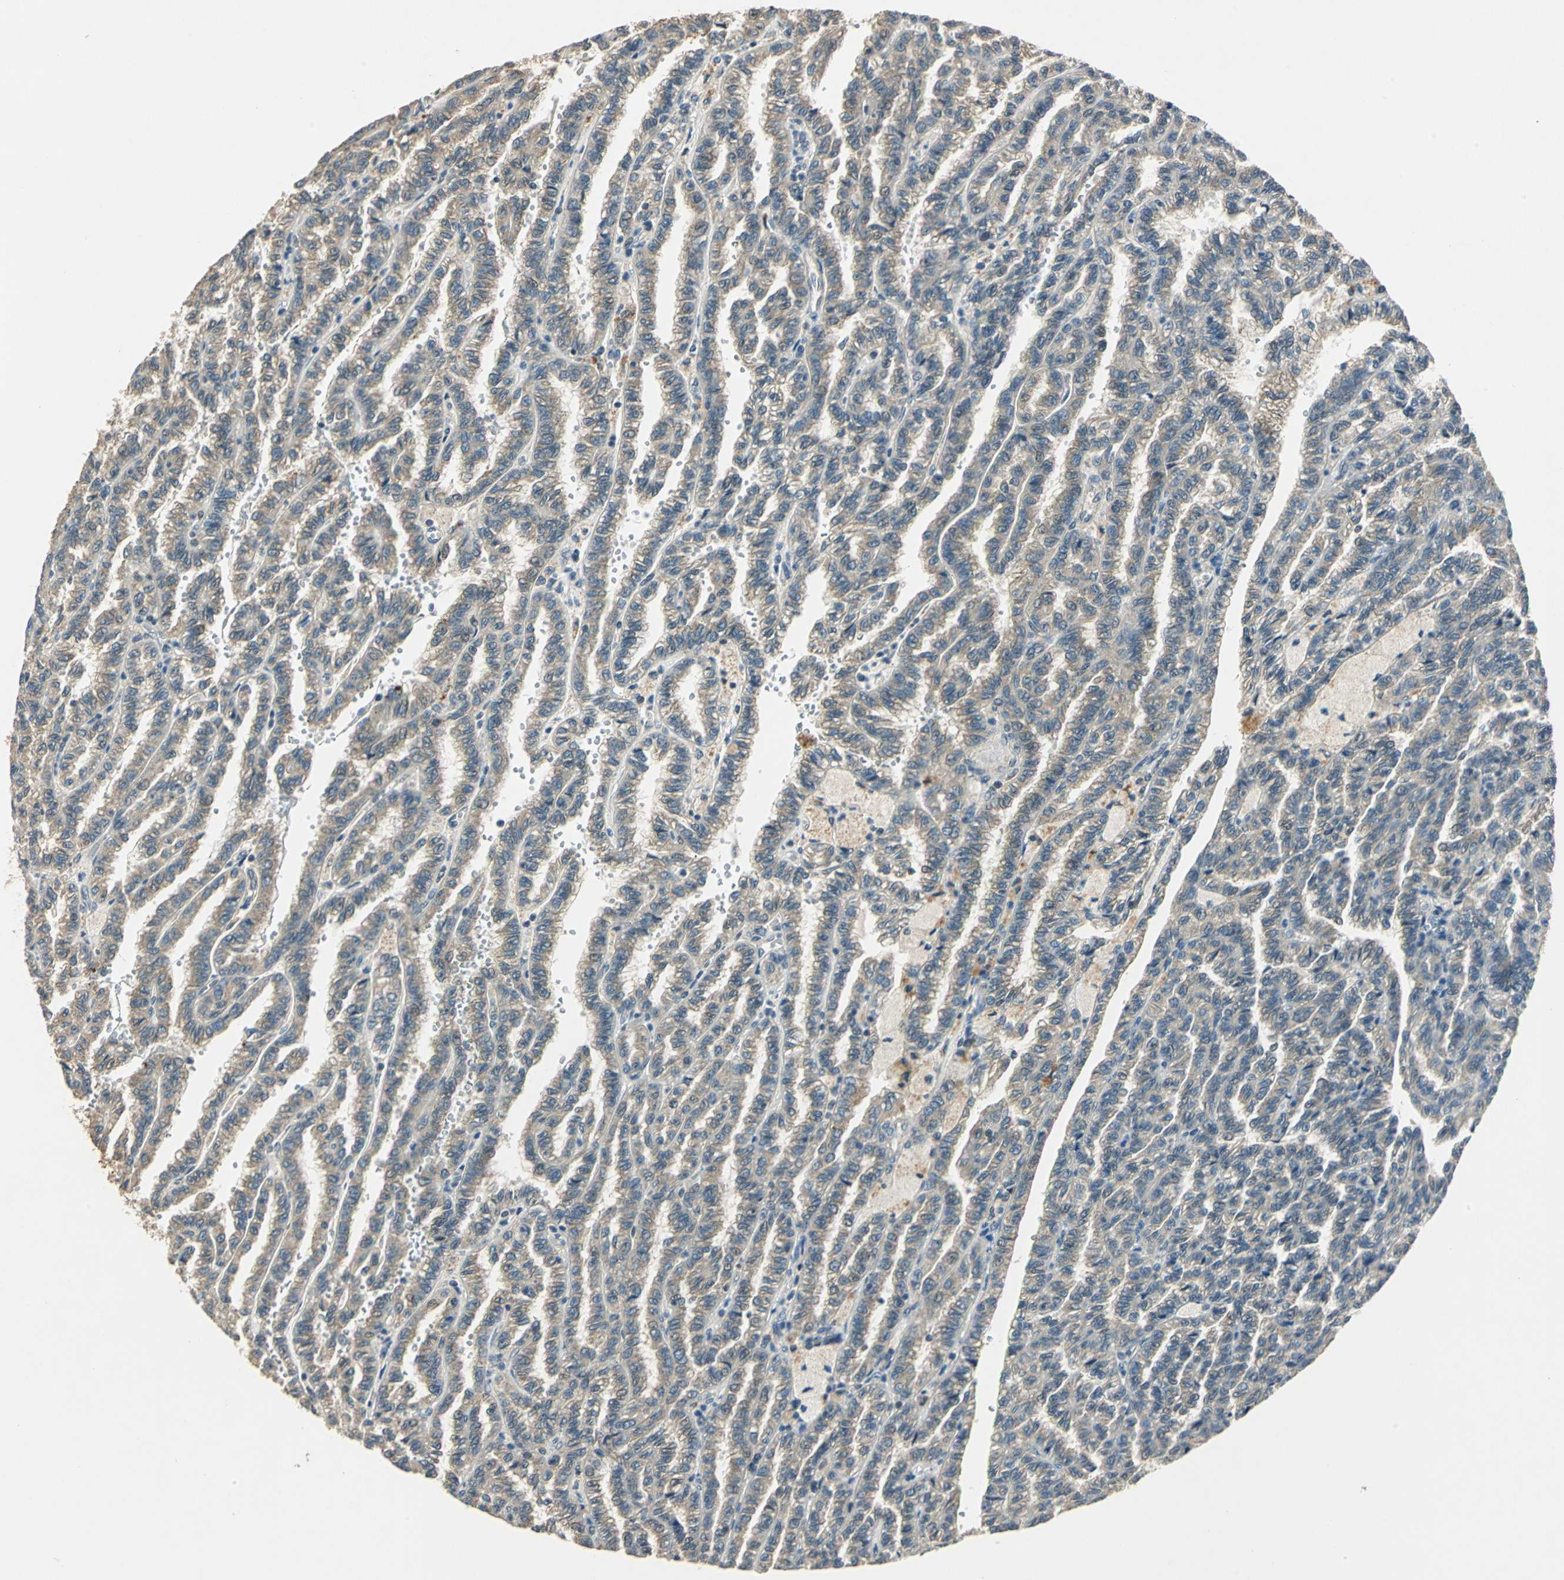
{"staining": {"intensity": "weak", "quantity": ">75%", "location": "cytoplasmic/membranous"}, "tissue": "renal cancer", "cell_type": "Tumor cells", "image_type": "cancer", "snomed": [{"axis": "morphology", "description": "Inflammation, NOS"}, {"axis": "morphology", "description": "Adenocarcinoma, NOS"}, {"axis": "topography", "description": "Kidney"}], "caption": "Adenocarcinoma (renal) tissue reveals weak cytoplasmic/membranous staining in about >75% of tumor cells, visualized by immunohistochemistry.", "gene": "AHSA1", "patient": {"sex": "male", "age": 68}}